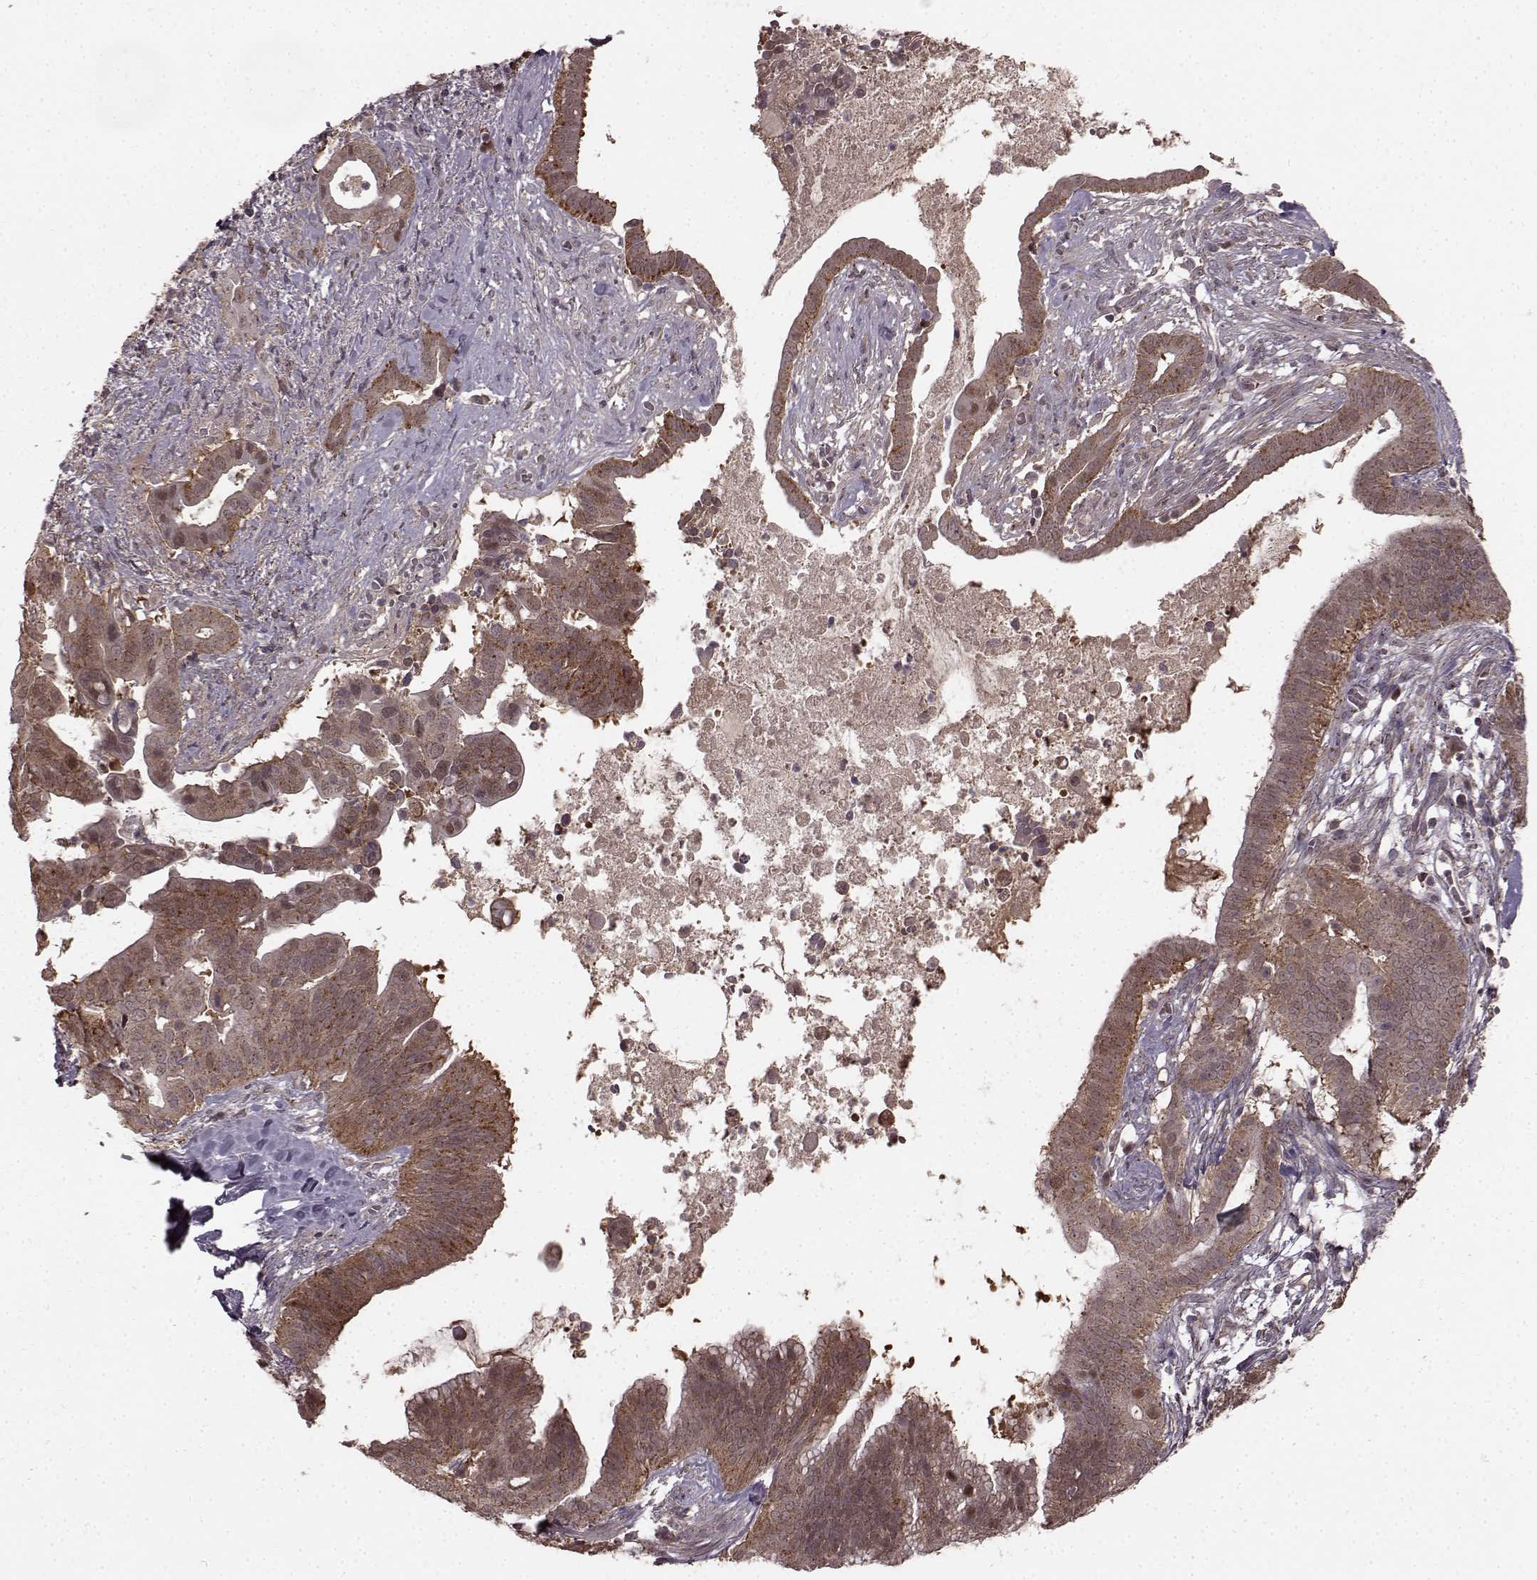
{"staining": {"intensity": "moderate", "quantity": "25%-75%", "location": "cytoplasmic/membranous"}, "tissue": "pancreatic cancer", "cell_type": "Tumor cells", "image_type": "cancer", "snomed": [{"axis": "morphology", "description": "Adenocarcinoma, NOS"}, {"axis": "topography", "description": "Pancreas"}], "caption": "About 25%-75% of tumor cells in human pancreatic adenocarcinoma show moderate cytoplasmic/membranous protein expression as visualized by brown immunohistochemical staining.", "gene": "GSS", "patient": {"sex": "male", "age": 61}}